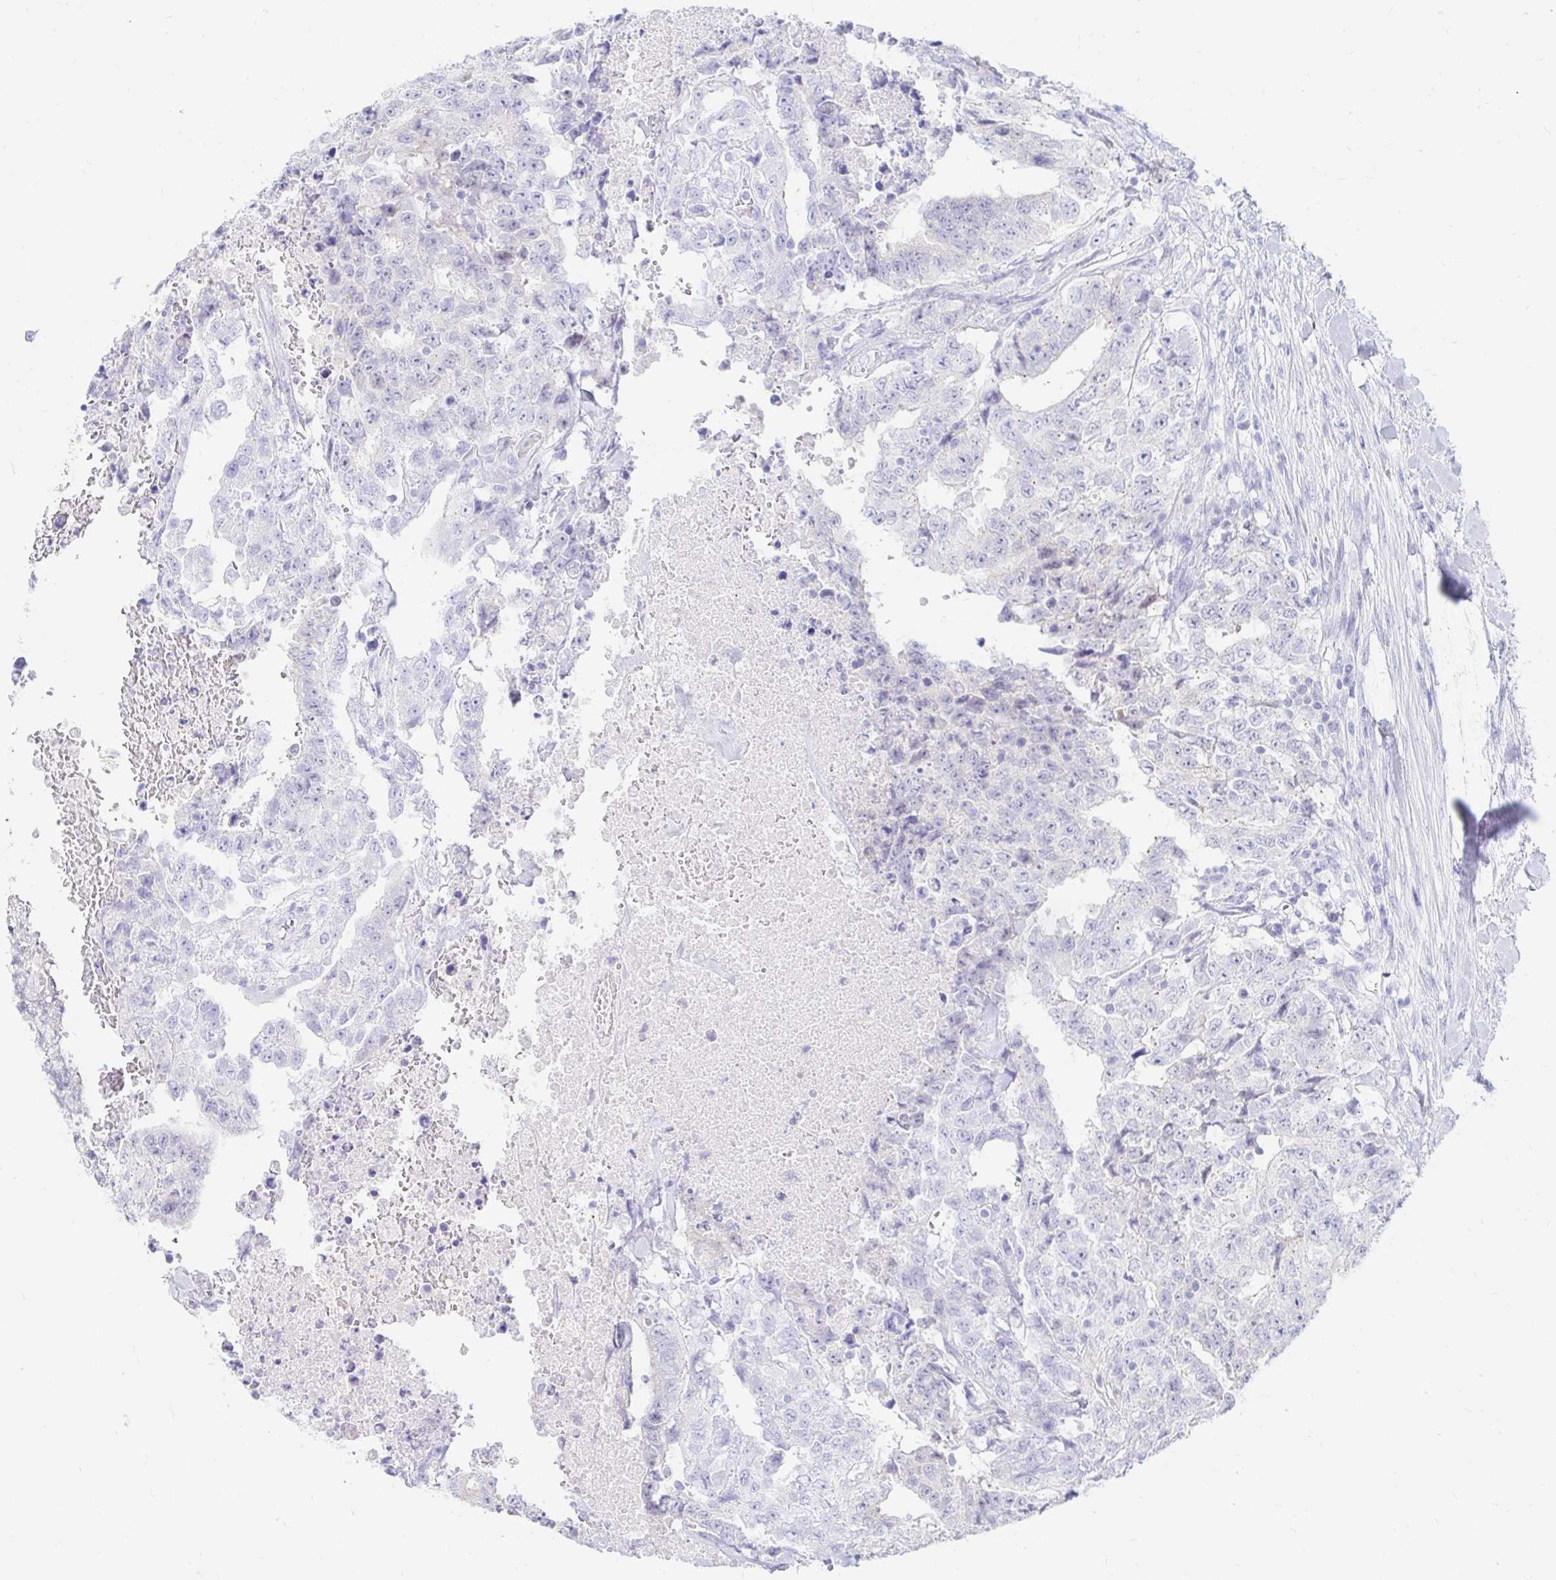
{"staining": {"intensity": "negative", "quantity": "none", "location": "none"}, "tissue": "testis cancer", "cell_type": "Tumor cells", "image_type": "cancer", "snomed": [{"axis": "morphology", "description": "Carcinoma, Embryonal, NOS"}, {"axis": "topography", "description": "Testis"}], "caption": "This is an immunohistochemistry histopathology image of human testis cancer (embryonal carcinoma). There is no expression in tumor cells.", "gene": "PPP1R1B", "patient": {"sex": "male", "age": 24}}